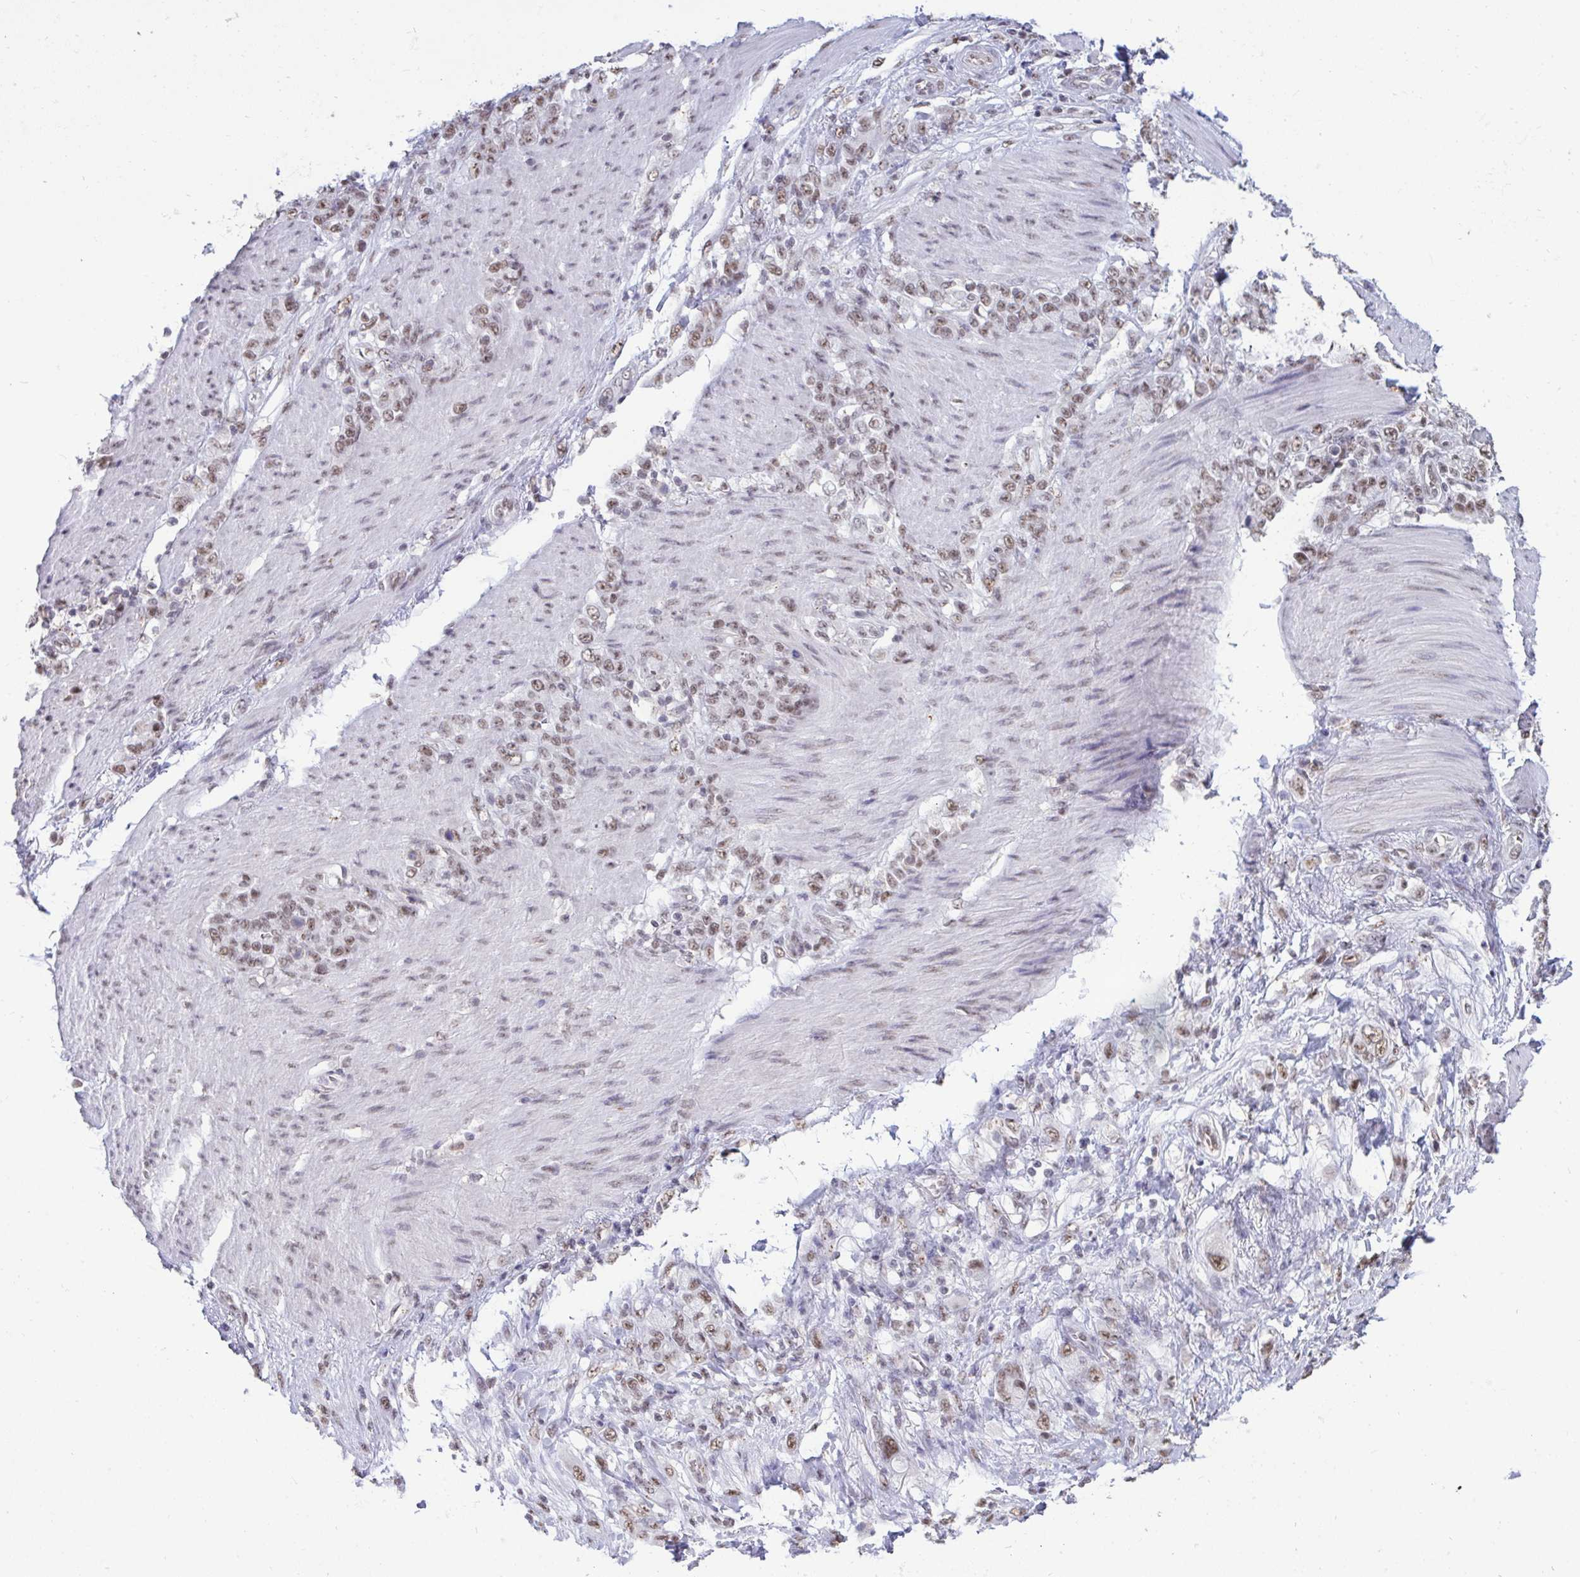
{"staining": {"intensity": "weak", "quantity": ">75%", "location": "nuclear"}, "tissue": "stomach cancer", "cell_type": "Tumor cells", "image_type": "cancer", "snomed": [{"axis": "morphology", "description": "Adenocarcinoma, NOS"}, {"axis": "topography", "description": "Stomach"}], "caption": "Stomach adenocarcinoma tissue exhibits weak nuclear positivity in approximately >75% of tumor cells, visualized by immunohistochemistry.", "gene": "PUF60", "patient": {"sex": "female", "age": 79}}